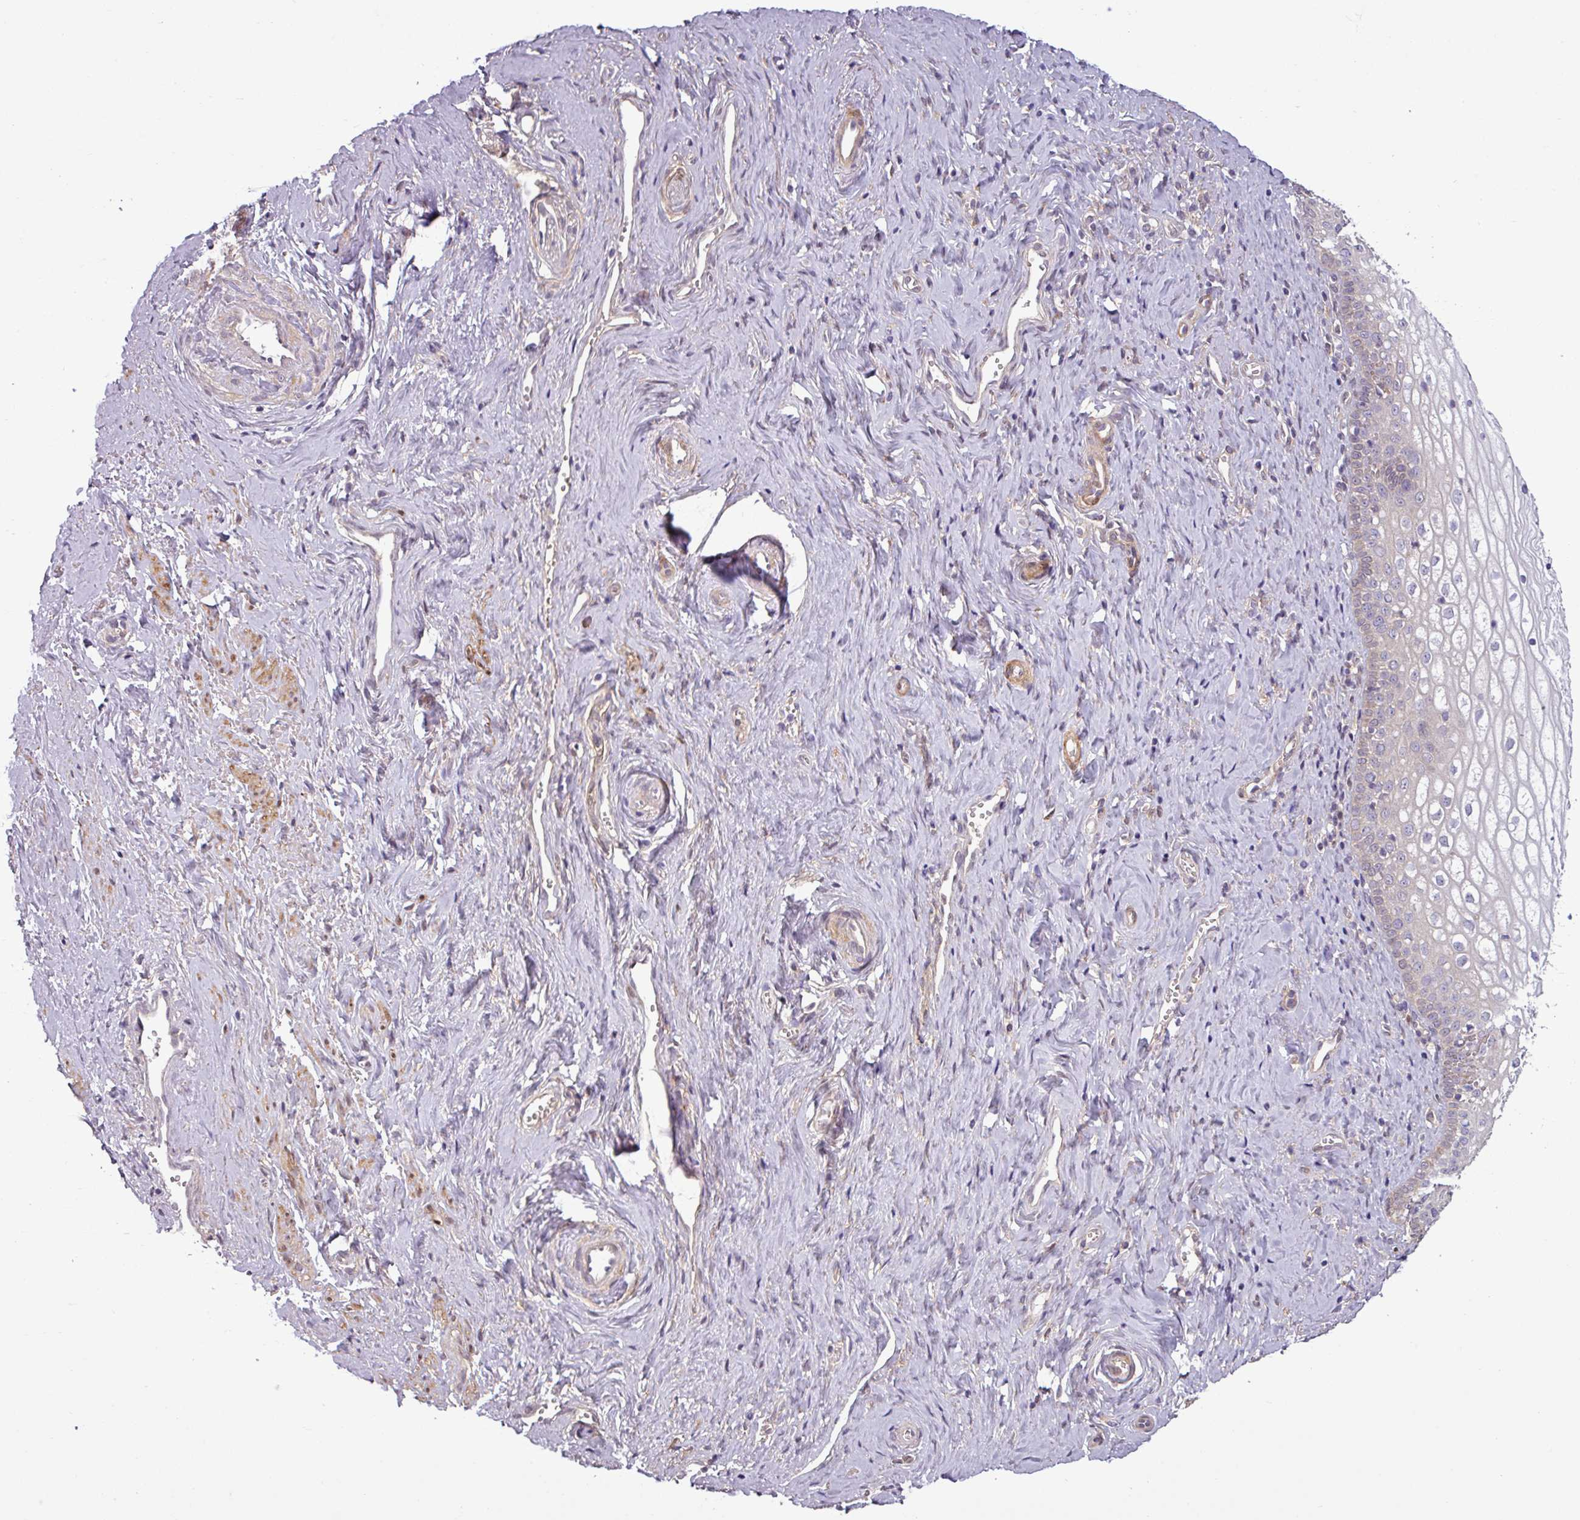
{"staining": {"intensity": "weak", "quantity": "<25%", "location": "cytoplasmic/membranous"}, "tissue": "vagina", "cell_type": "Squamous epithelial cells", "image_type": "normal", "snomed": [{"axis": "morphology", "description": "Normal tissue, NOS"}, {"axis": "topography", "description": "Vagina"}], "caption": "This is a micrograph of immunohistochemistry (IHC) staining of unremarkable vagina, which shows no positivity in squamous epithelial cells.", "gene": "SH3BGRL", "patient": {"sex": "female", "age": 59}}